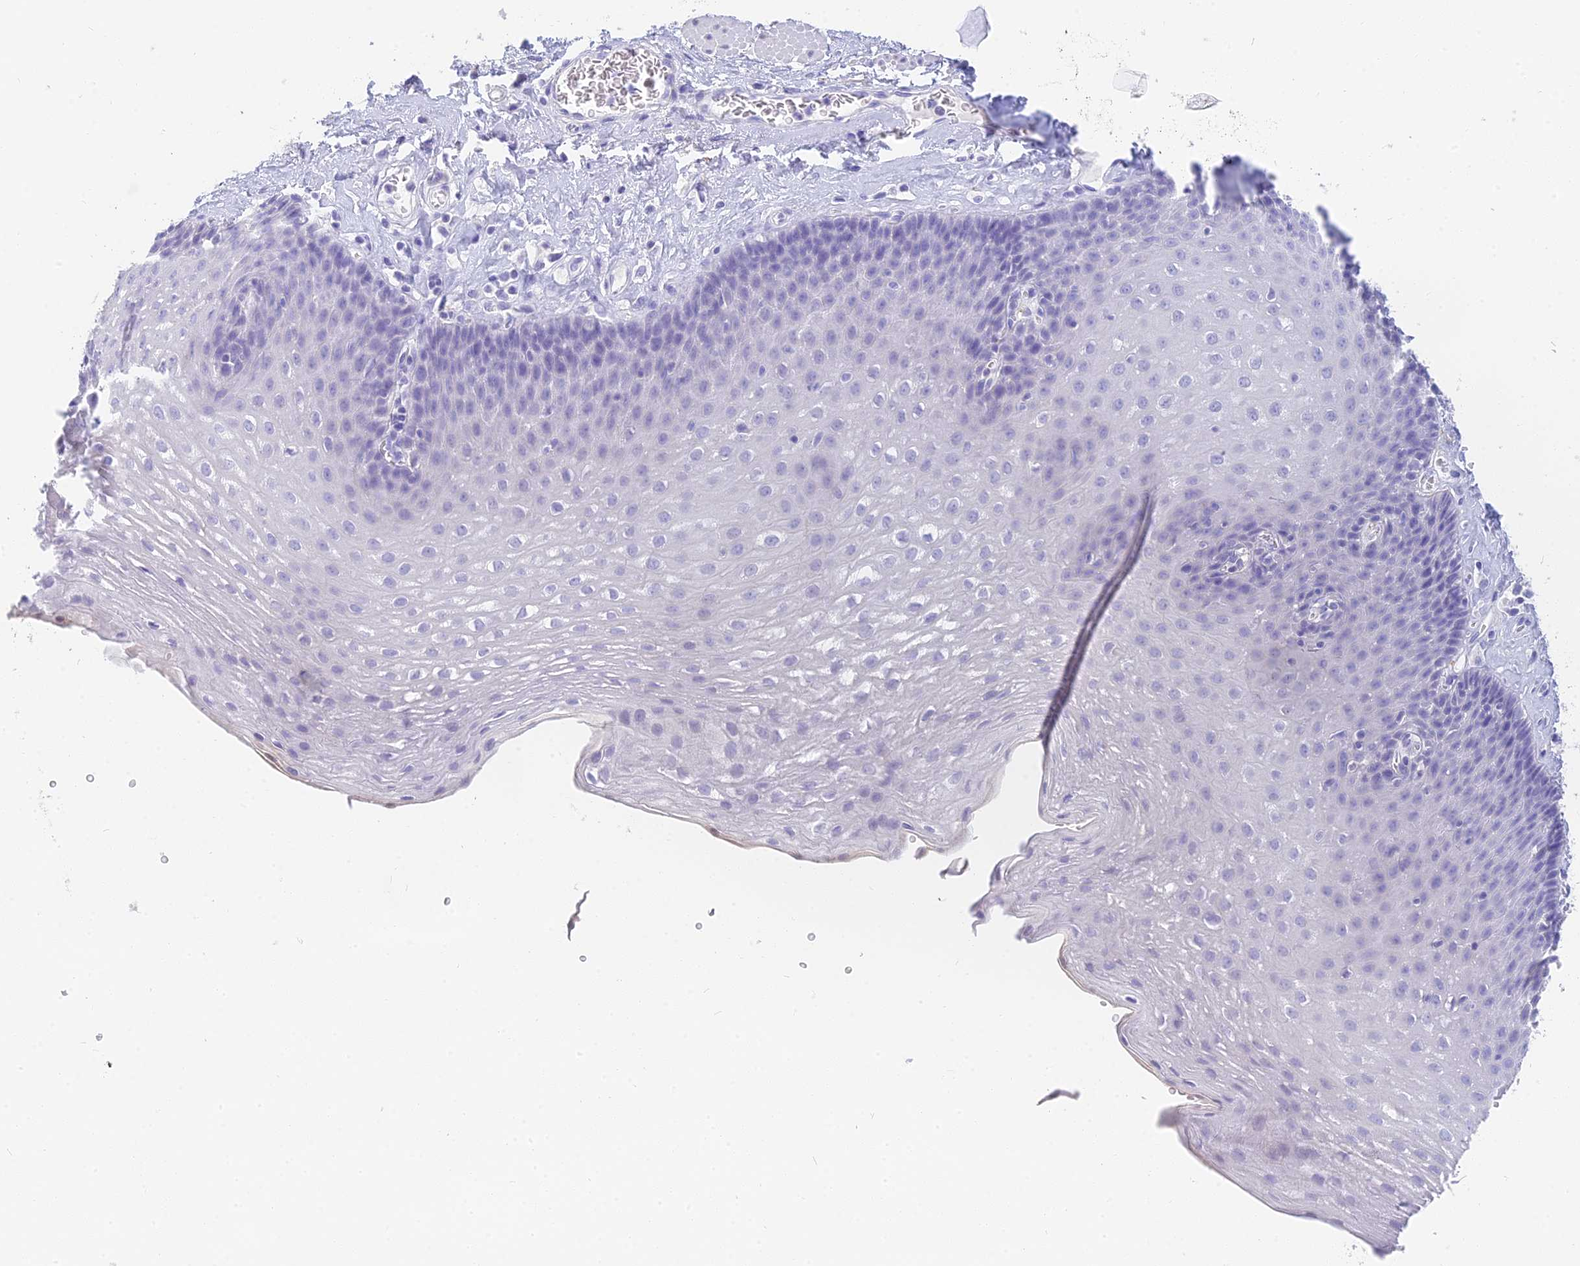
{"staining": {"intensity": "negative", "quantity": "none", "location": "none"}, "tissue": "esophagus", "cell_type": "Squamous epithelial cells", "image_type": "normal", "snomed": [{"axis": "morphology", "description": "Normal tissue, NOS"}, {"axis": "topography", "description": "Esophagus"}], "caption": "Immunohistochemistry of unremarkable human esophagus displays no expression in squamous epithelial cells. The staining was performed using DAB to visualize the protein expression in brown, while the nuclei were stained in blue with hematoxylin (Magnification: 20x).", "gene": "SLC36A2", "patient": {"sex": "female", "age": 66}}